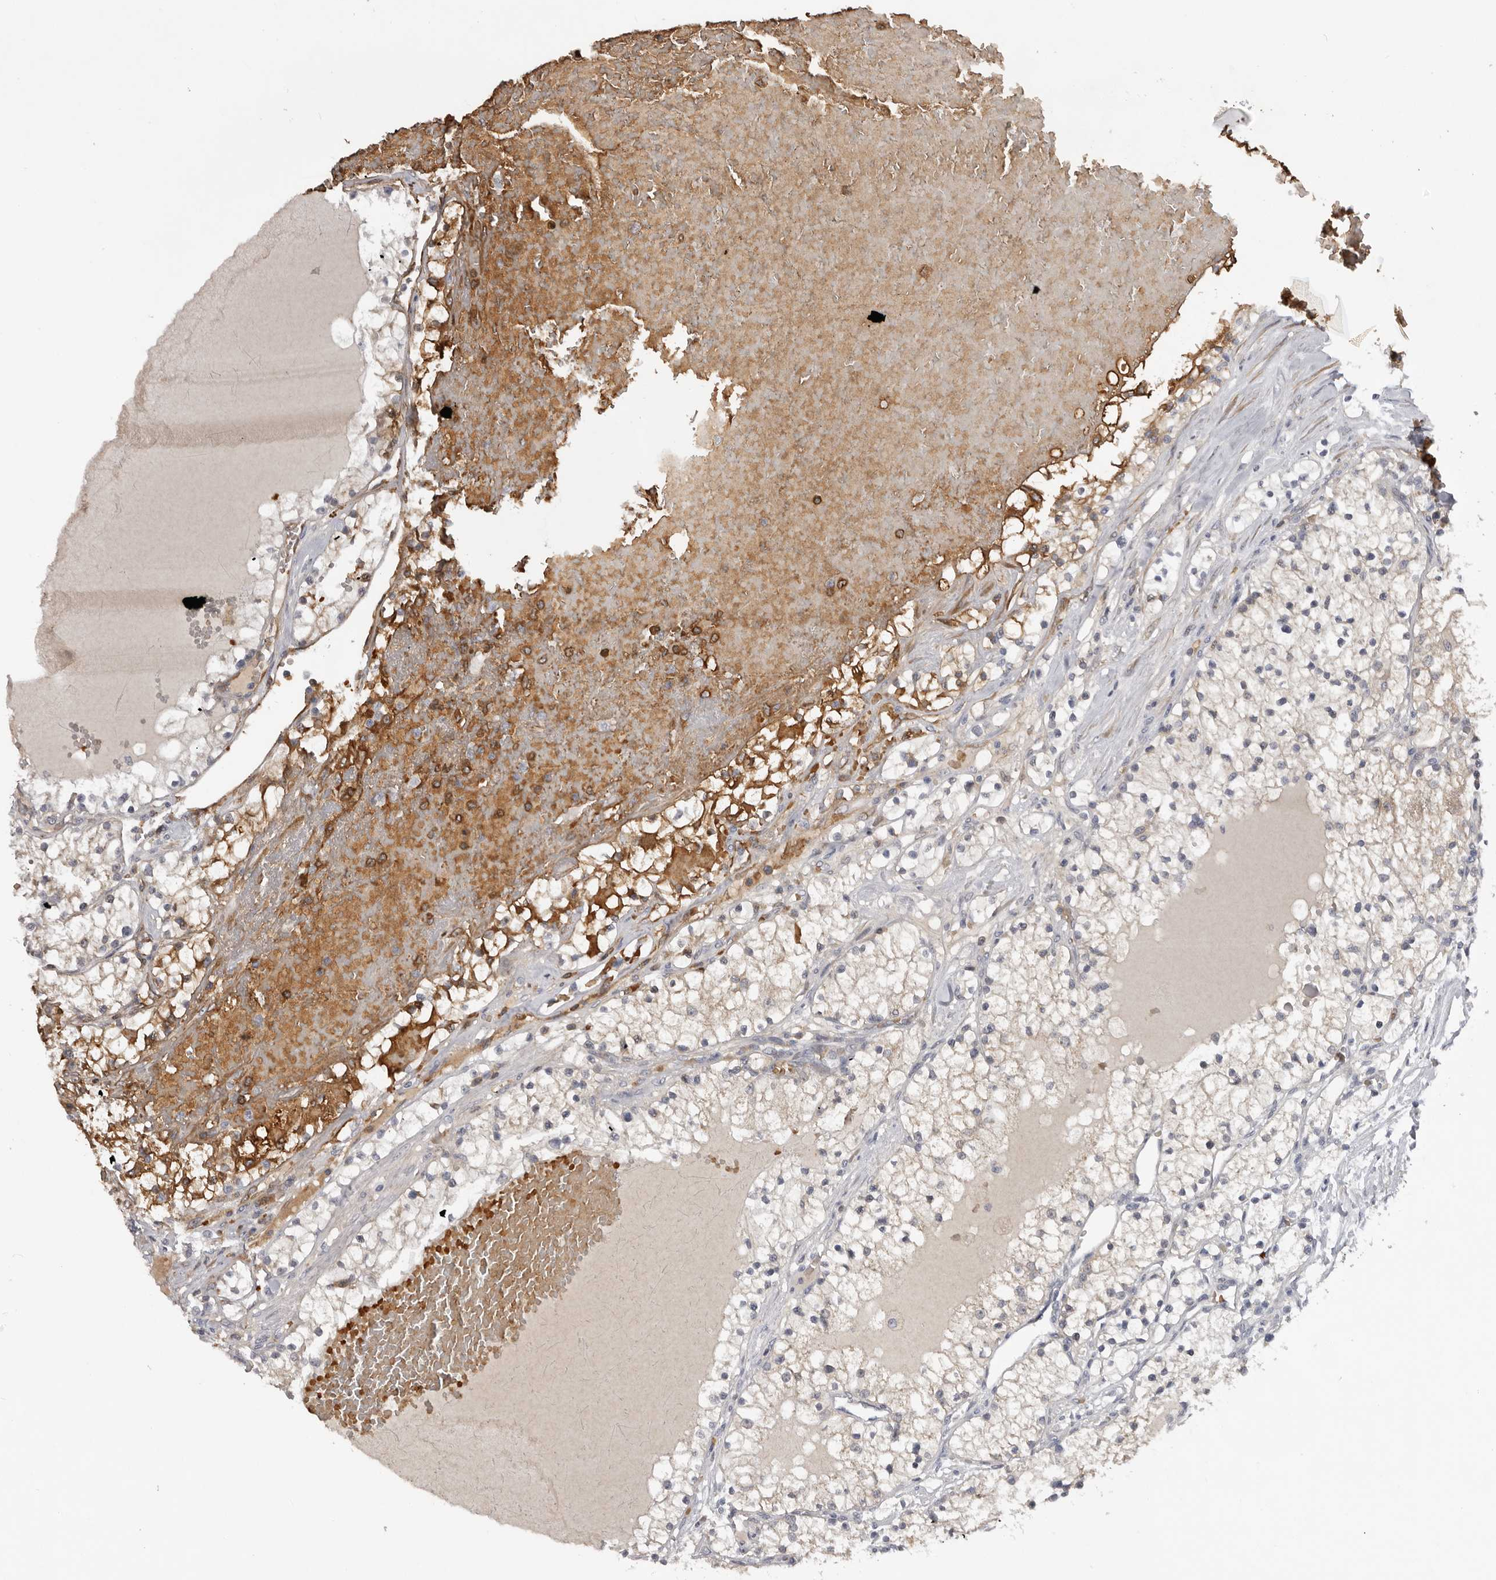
{"staining": {"intensity": "weak", "quantity": "25%-75%", "location": "cytoplasmic/membranous"}, "tissue": "renal cancer", "cell_type": "Tumor cells", "image_type": "cancer", "snomed": [{"axis": "morphology", "description": "Normal tissue, NOS"}, {"axis": "morphology", "description": "Adenocarcinoma, NOS"}, {"axis": "topography", "description": "Kidney"}], "caption": "IHC photomicrograph of neoplastic tissue: renal cancer stained using immunohistochemistry (IHC) displays low levels of weak protein expression localized specifically in the cytoplasmic/membranous of tumor cells, appearing as a cytoplasmic/membranous brown color.", "gene": "TNR", "patient": {"sex": "male", "age": 68}}